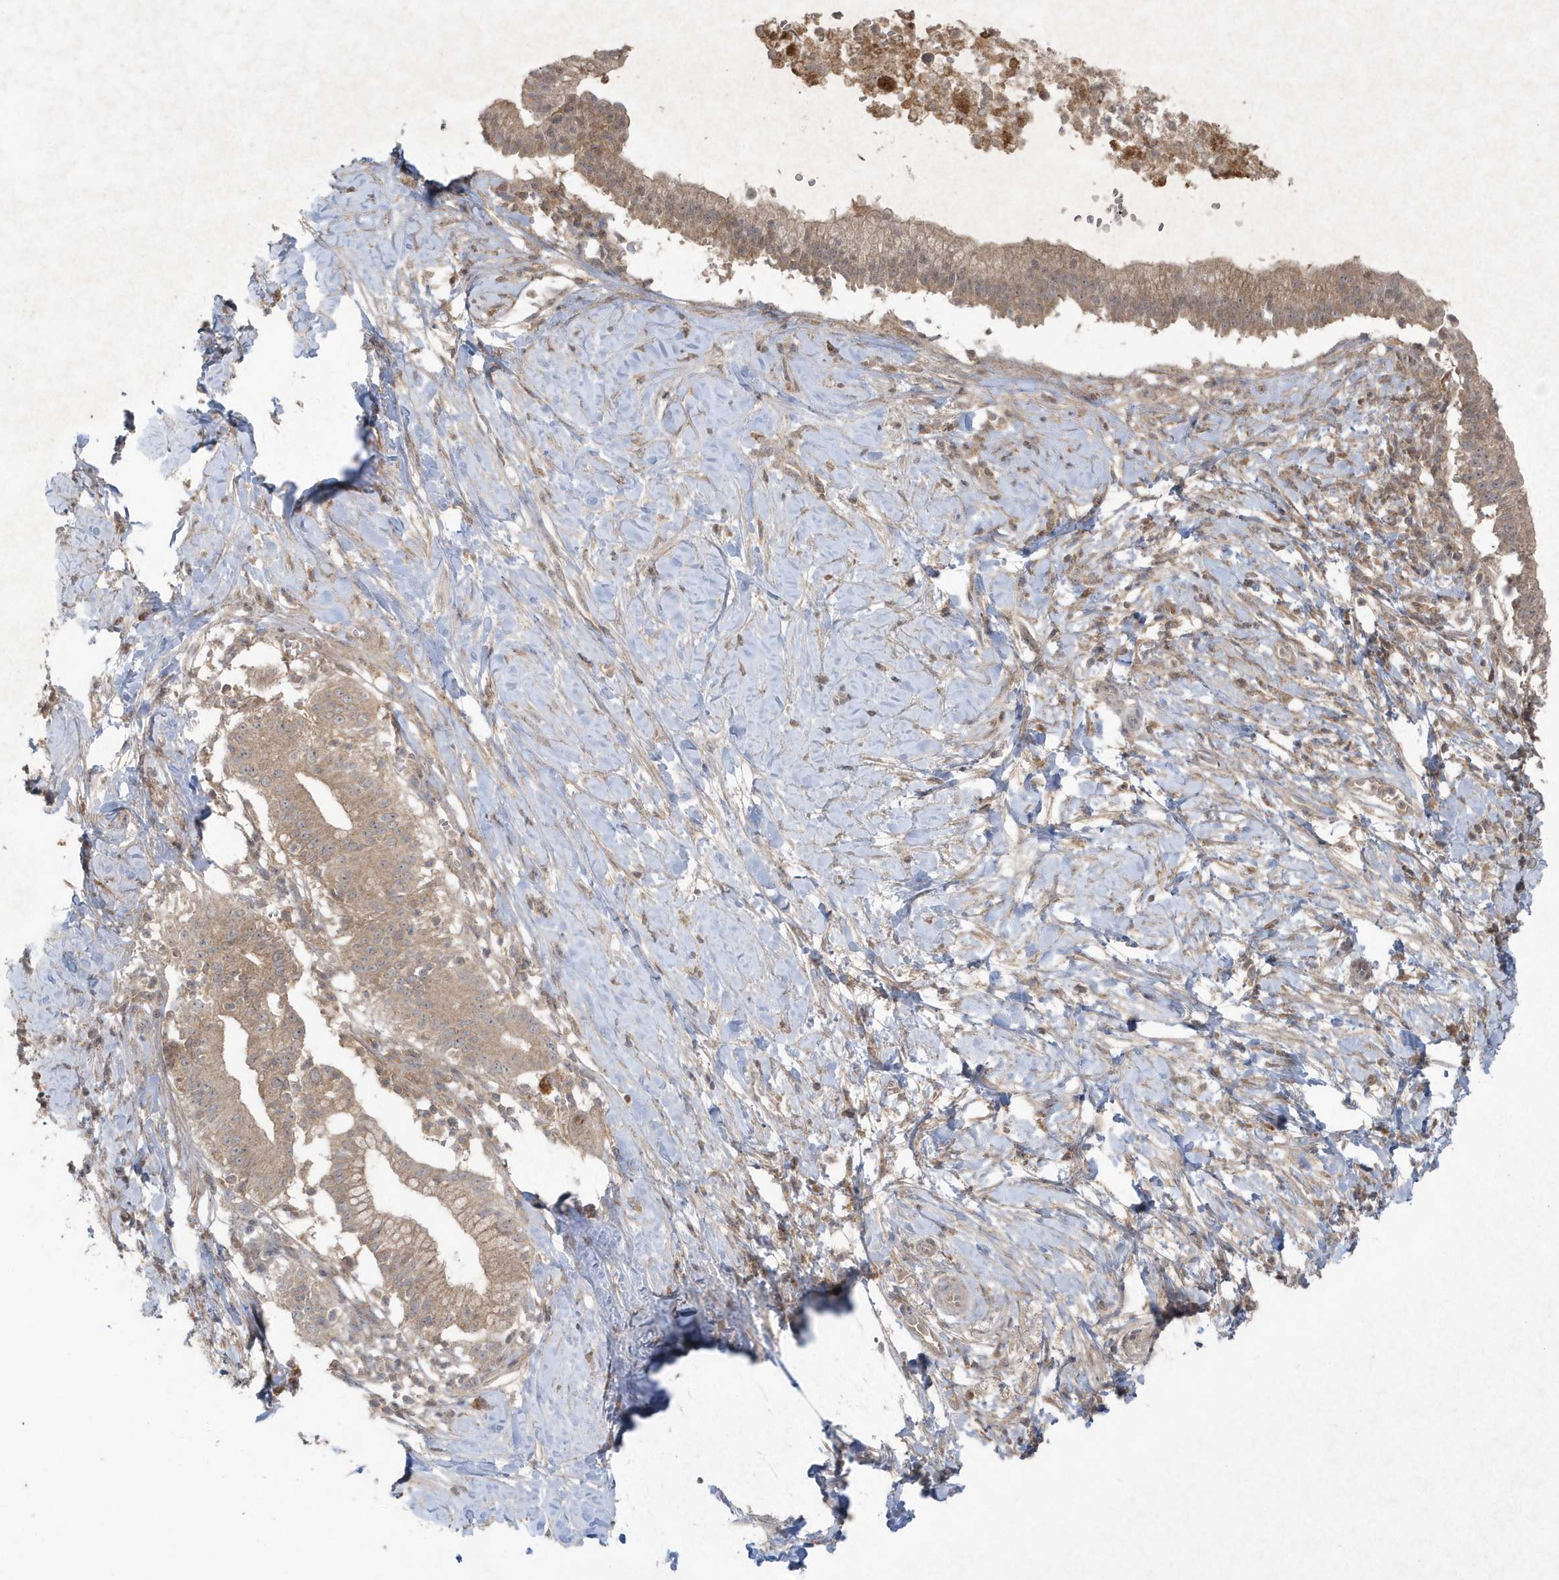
{"staining": {"intensity": "moderate", "quantity": ">75%", "location": "cytoplasmic/membranous"}, "tissue": "pancreatic cancer", "cell_type": "Tumor cells", "image_type": "cancer", "snomed": [{"axis": "morphology", "description": "Adenocarcinoma, NOS"}, {"axis": "topography", "description": "Pancreas"}], "caption": "The micrograph exhibits immunohistochemical staining of pancreatic adenocarcinoma. There is moderate cytoplasmic/membranous expression is seen in about >75% of tumor cells.", "gene": "C1RL", "patient": {"sex": "male", "age": 68}}